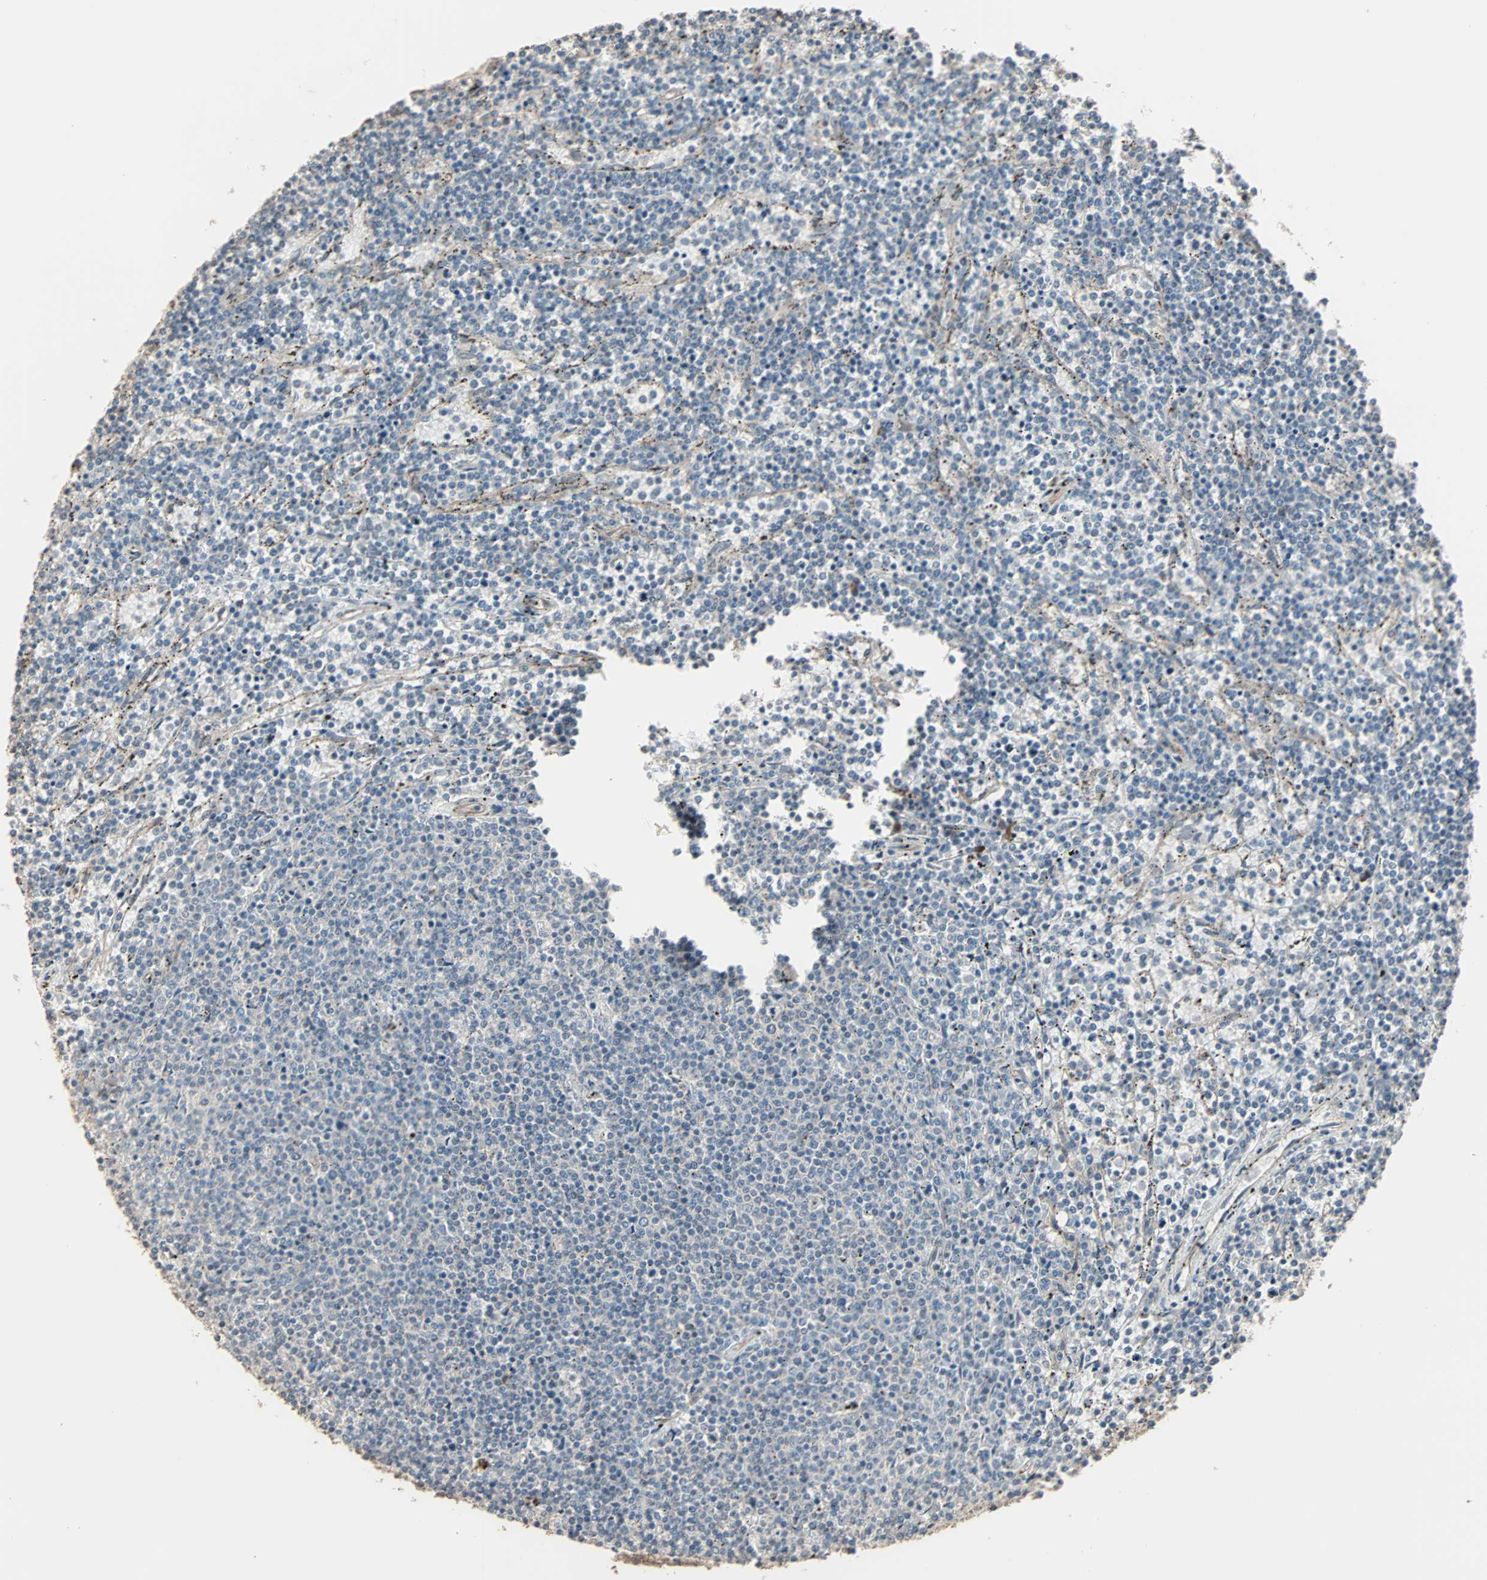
{"staining": {"intensity": "negative", "quantity": "none", "location": "none"}, "tissue": "lymphoma", "cell_type": "Tumor cells", "image_type": "cancer", "snomed": [{"axis": "morphology", "description": "Malignant lymphoma, non-Hodgkin's type, Low grade"}, {"axis": "topography", "description": "Spleen"}], "caption": "IHC image of human malignant lymphoma, non-Hodgkin's type (low-grade) stained for a protein (brown), which demonstrates no staining in tumor cells.", "gene": "GALNT3", "patient": {"sex": "female", "age": 50}}